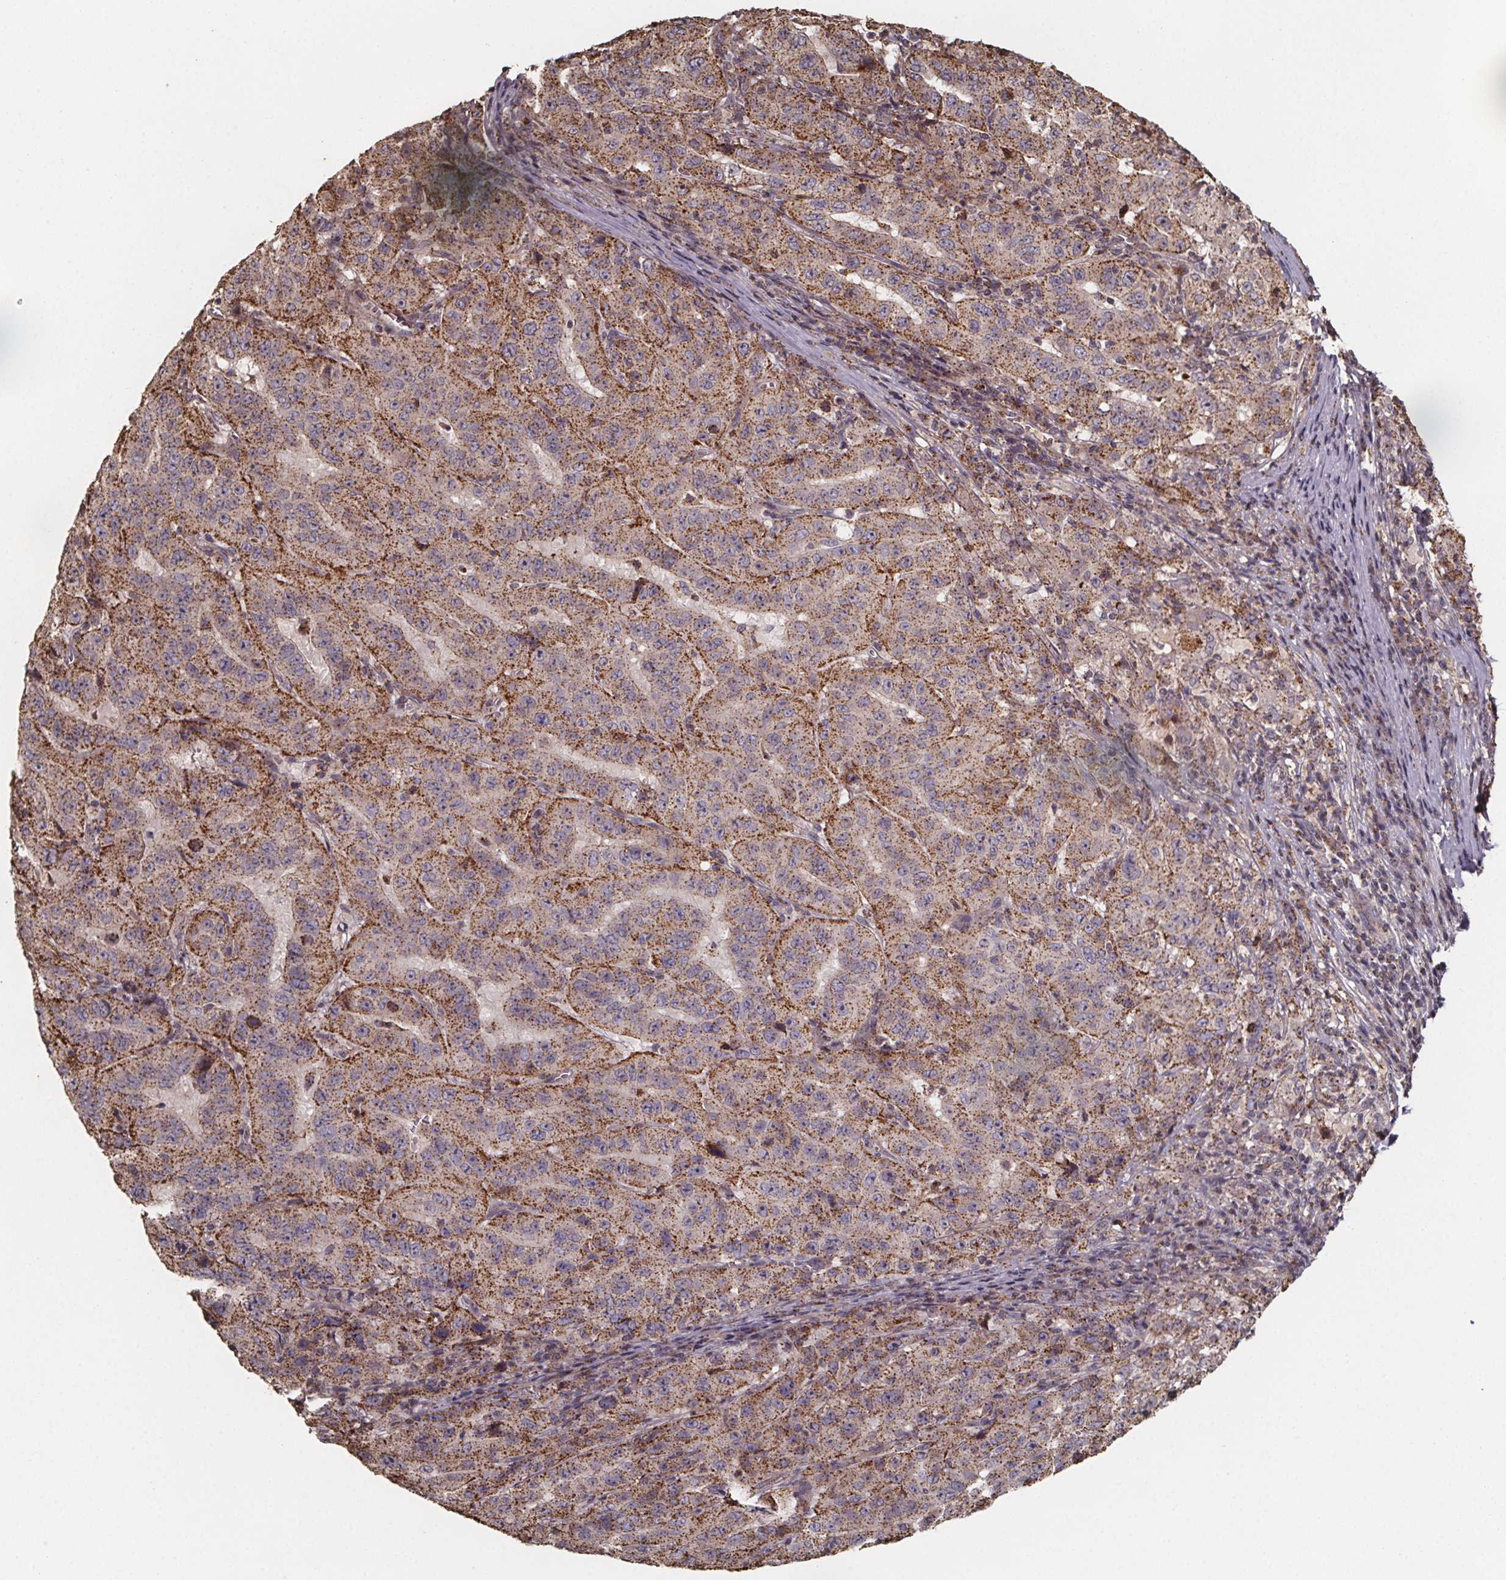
{"staining": {"intensity": "moderate", "quantity": ">75%", "location": "cytoplasmic/membranous"}, "tissue": "pancreatic cancer", "cell_type": "Tumor cells", "image_type": "cancer", "snomed": [{"axis": "morphology", "description": "Adenocarcinoma, NOS"}, {"axis": "topography", "description": "Pancreas"}], "caption": "A brown stain shows moderate cytoplasmic/membranous expression of a protein in human pancreatic cancer tumor cells.", "gene": "ZNF879", "patient": {"sex": "male", "age": 63}}